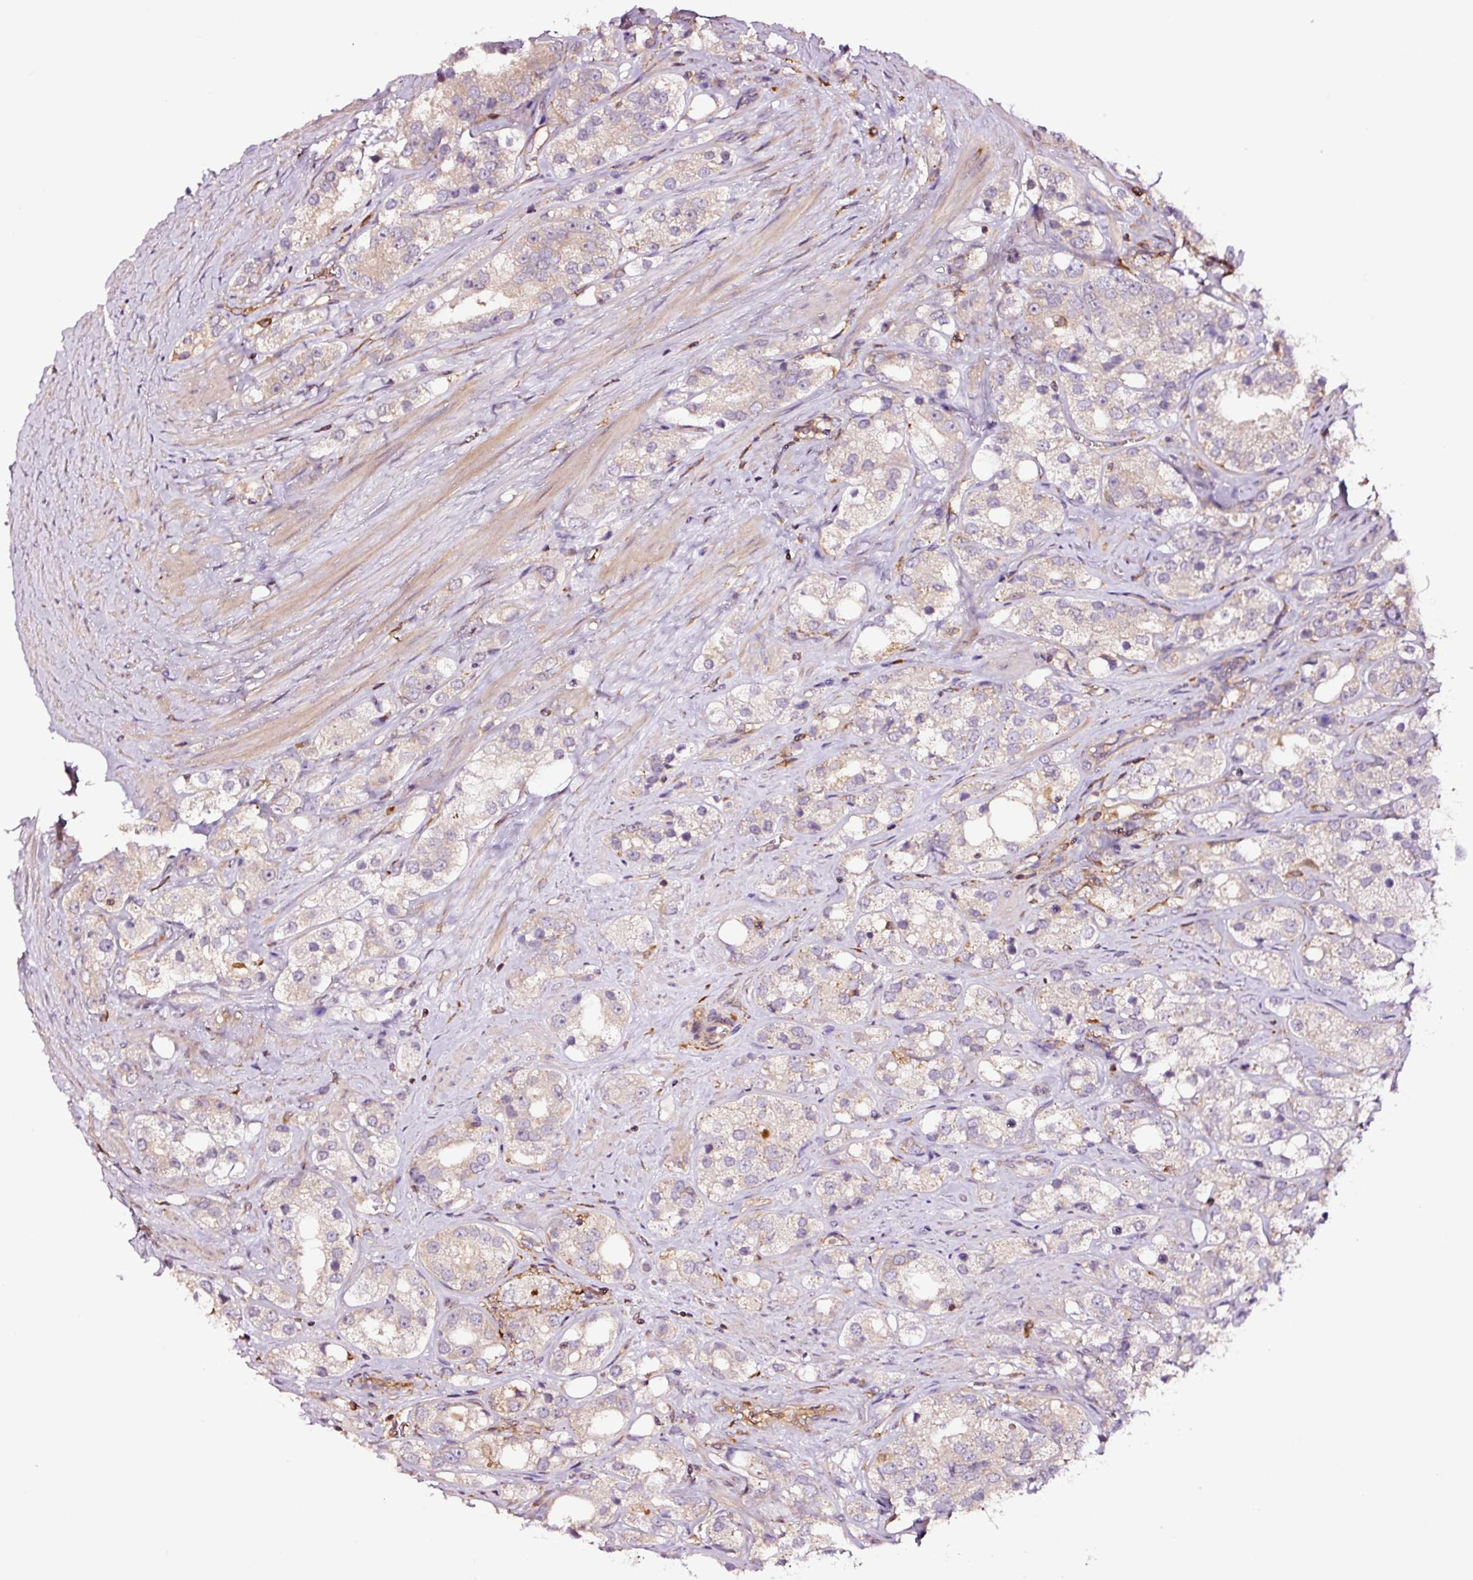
{"staining": {"intensity": "weak", "quantity": "<25%", "location": "cytoplasmic/membranous"}, "tissue": "prostate cancer", "cell_type": "Tumor cells", "image_type": "cancer", "snomed": [{"axis": "morphology", "description": "Adenocarcinoma, NOS"}, {"axis": "topography", "description": "Prostate"}], "caption": "This image is of adenocarcinoma (prostate) stained with IHC to label a protein in brown with the nuclei are counter-stained blue. There is no positivity in tumor cells.", "gene": "METAP1", "patient": {"sex": "male", "age": 79}}